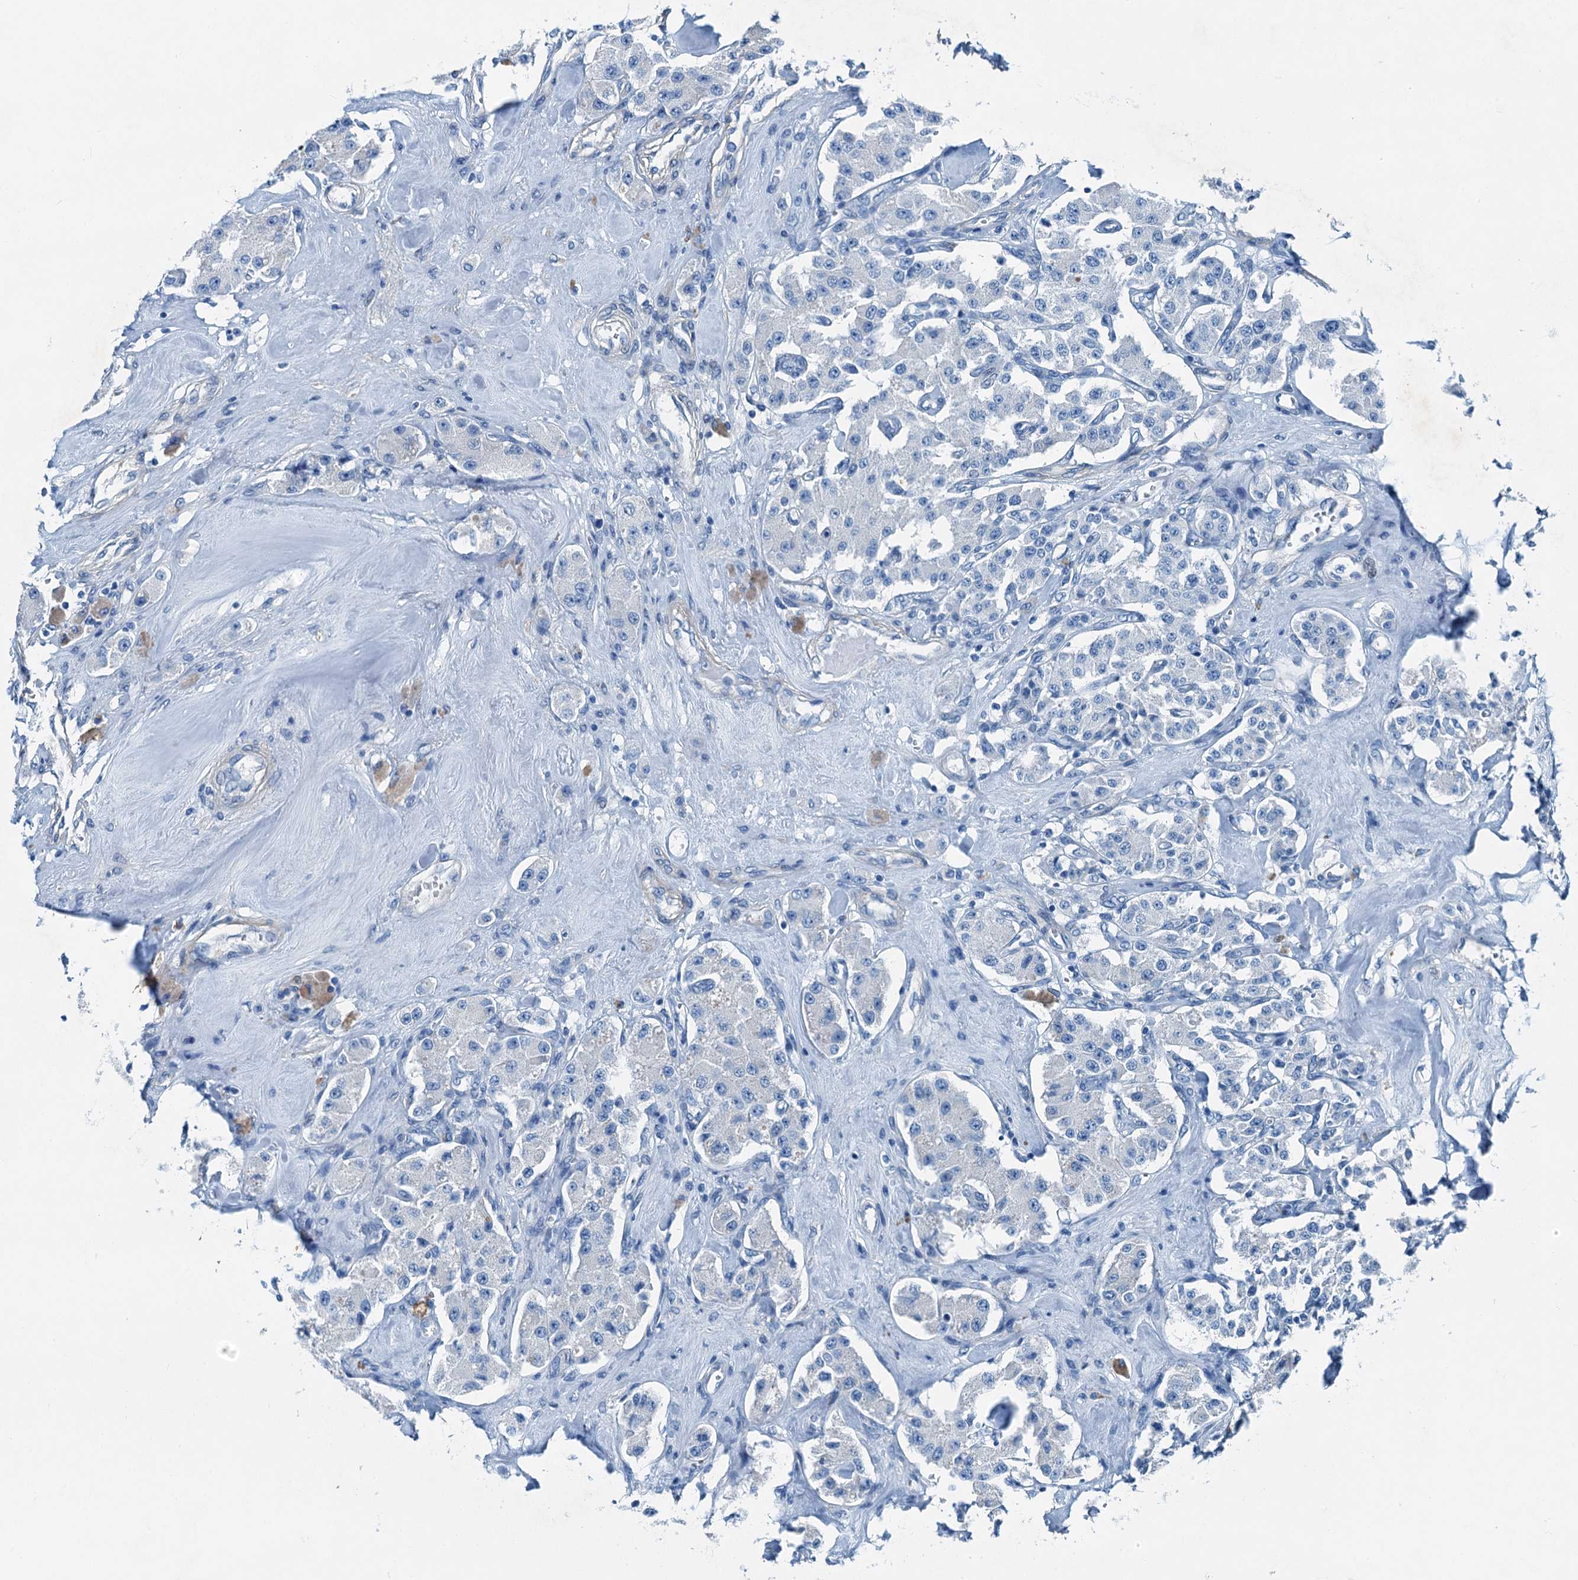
{"staining": {"intensity": "negative", "quantity": "none", "location": "none"}, "tissue": "carcinoid", "cell_type": "Tumor cells", "image_type": "cancer", "snomed": [{"axis": "morphology", "description": "Carcinoid, malignant, NOS"}, {"axis": "topography", "description": "Pancreas"}], "caption": "DAB (3,3'-diaminobenzidine) immunohistochemical staining of human malignant carcinoid displays no significant expression in tumor cells. Nuclei are stained in blue.", "gene": "RAB3IL1", "patient": {"sex": "male", "age": 41}}